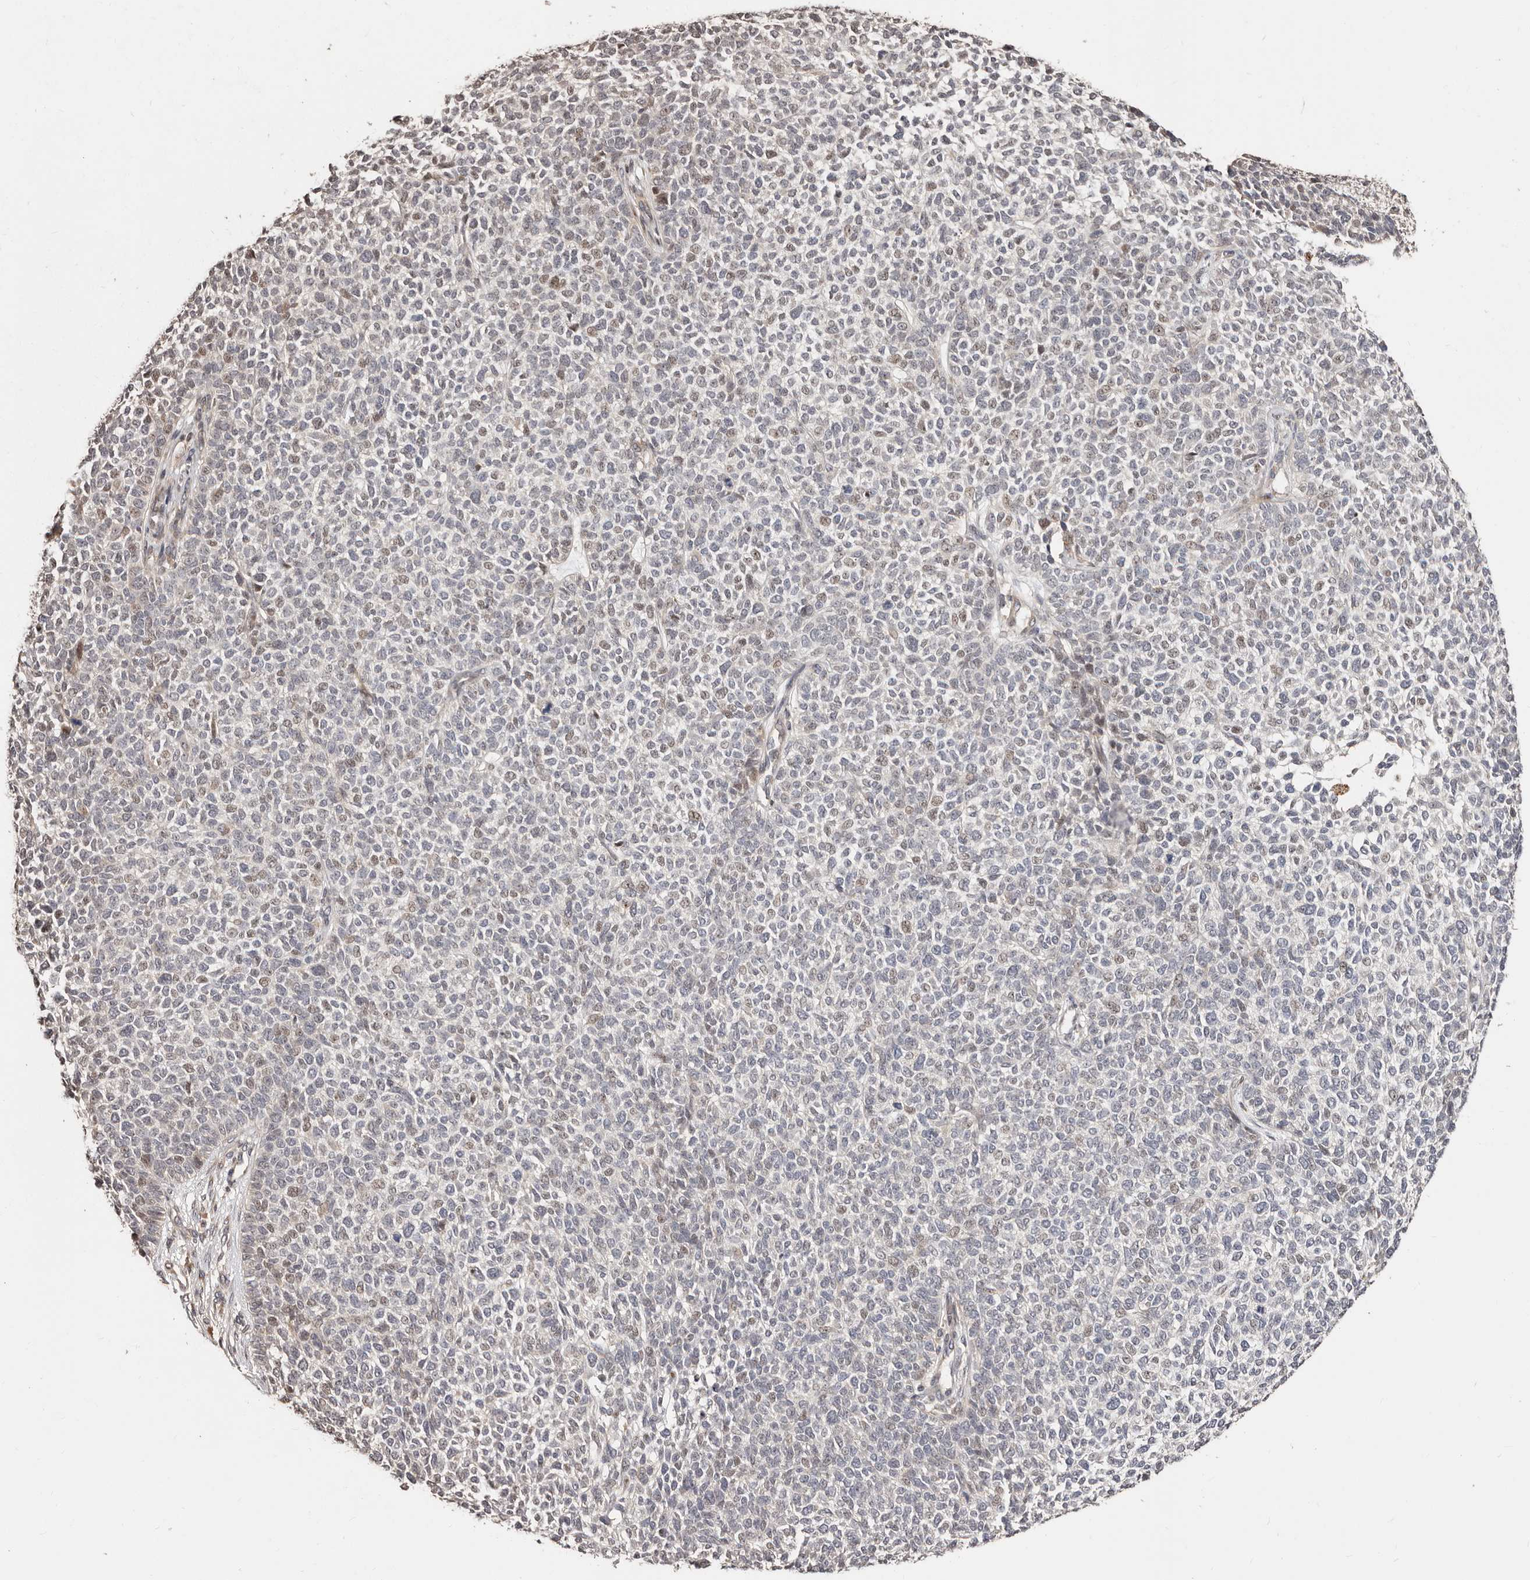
{"staining": {"intensity": "weak", "quantity": "<25%", "location": "nuclear"}, "tissue": "skin cancer", "cell_type": "Tumor cells", "image_type": "cancer", "snomed": [{"axis": "morphology", "description": "Basal cell carcinoma"}, {"axis": "topography", "description": "Skin"}], "caption": "There is no significant positivity in tumor cells of skin cancer.", "gene": "APOL6", "patient": {"sex": "female", "age": 84}}